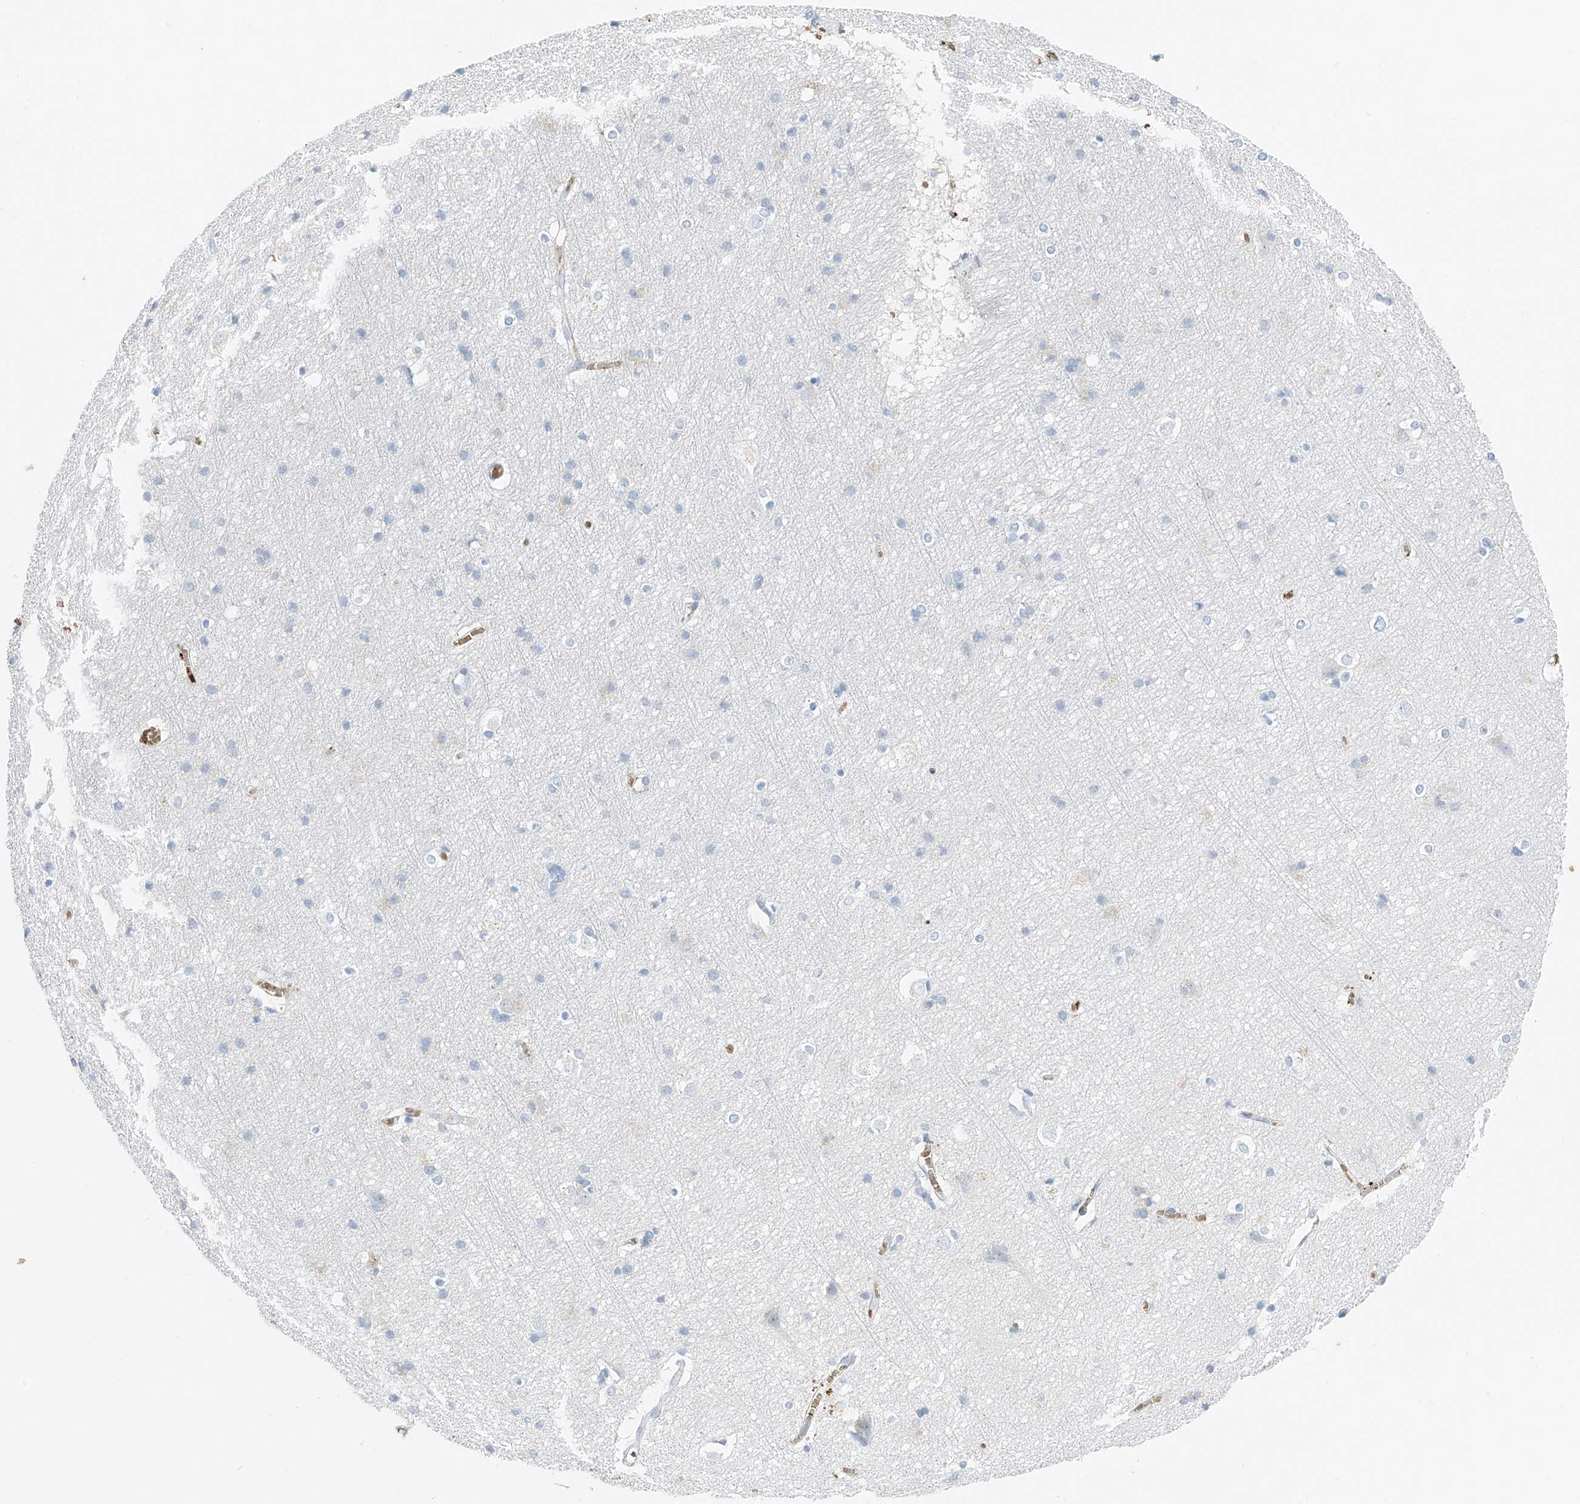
{"staining": {"intensity": "moderate", "quantity": "25%-75%", "location": "cytoplasmic/membranous"}, "tissue": "cerebral cortex", "cell_type": "Endothelial cells", "image_type": "normal", "snomed": [{"axis": "morphology", "description": "Normal tissue, NOS"}, {"axis": "topography", "description": "Cerebral cortex"}], "caption": "Immunohistochemistry (IHC) histopathology image of normal cerebral cortex stained for a protein (brown), which shows medium levels of moderate cytoplasmic/membranous positivity in about 25%-75% of endothelial cells.", "gene": "PRSS23", "patient": {"sex": "male", "age": 54}}